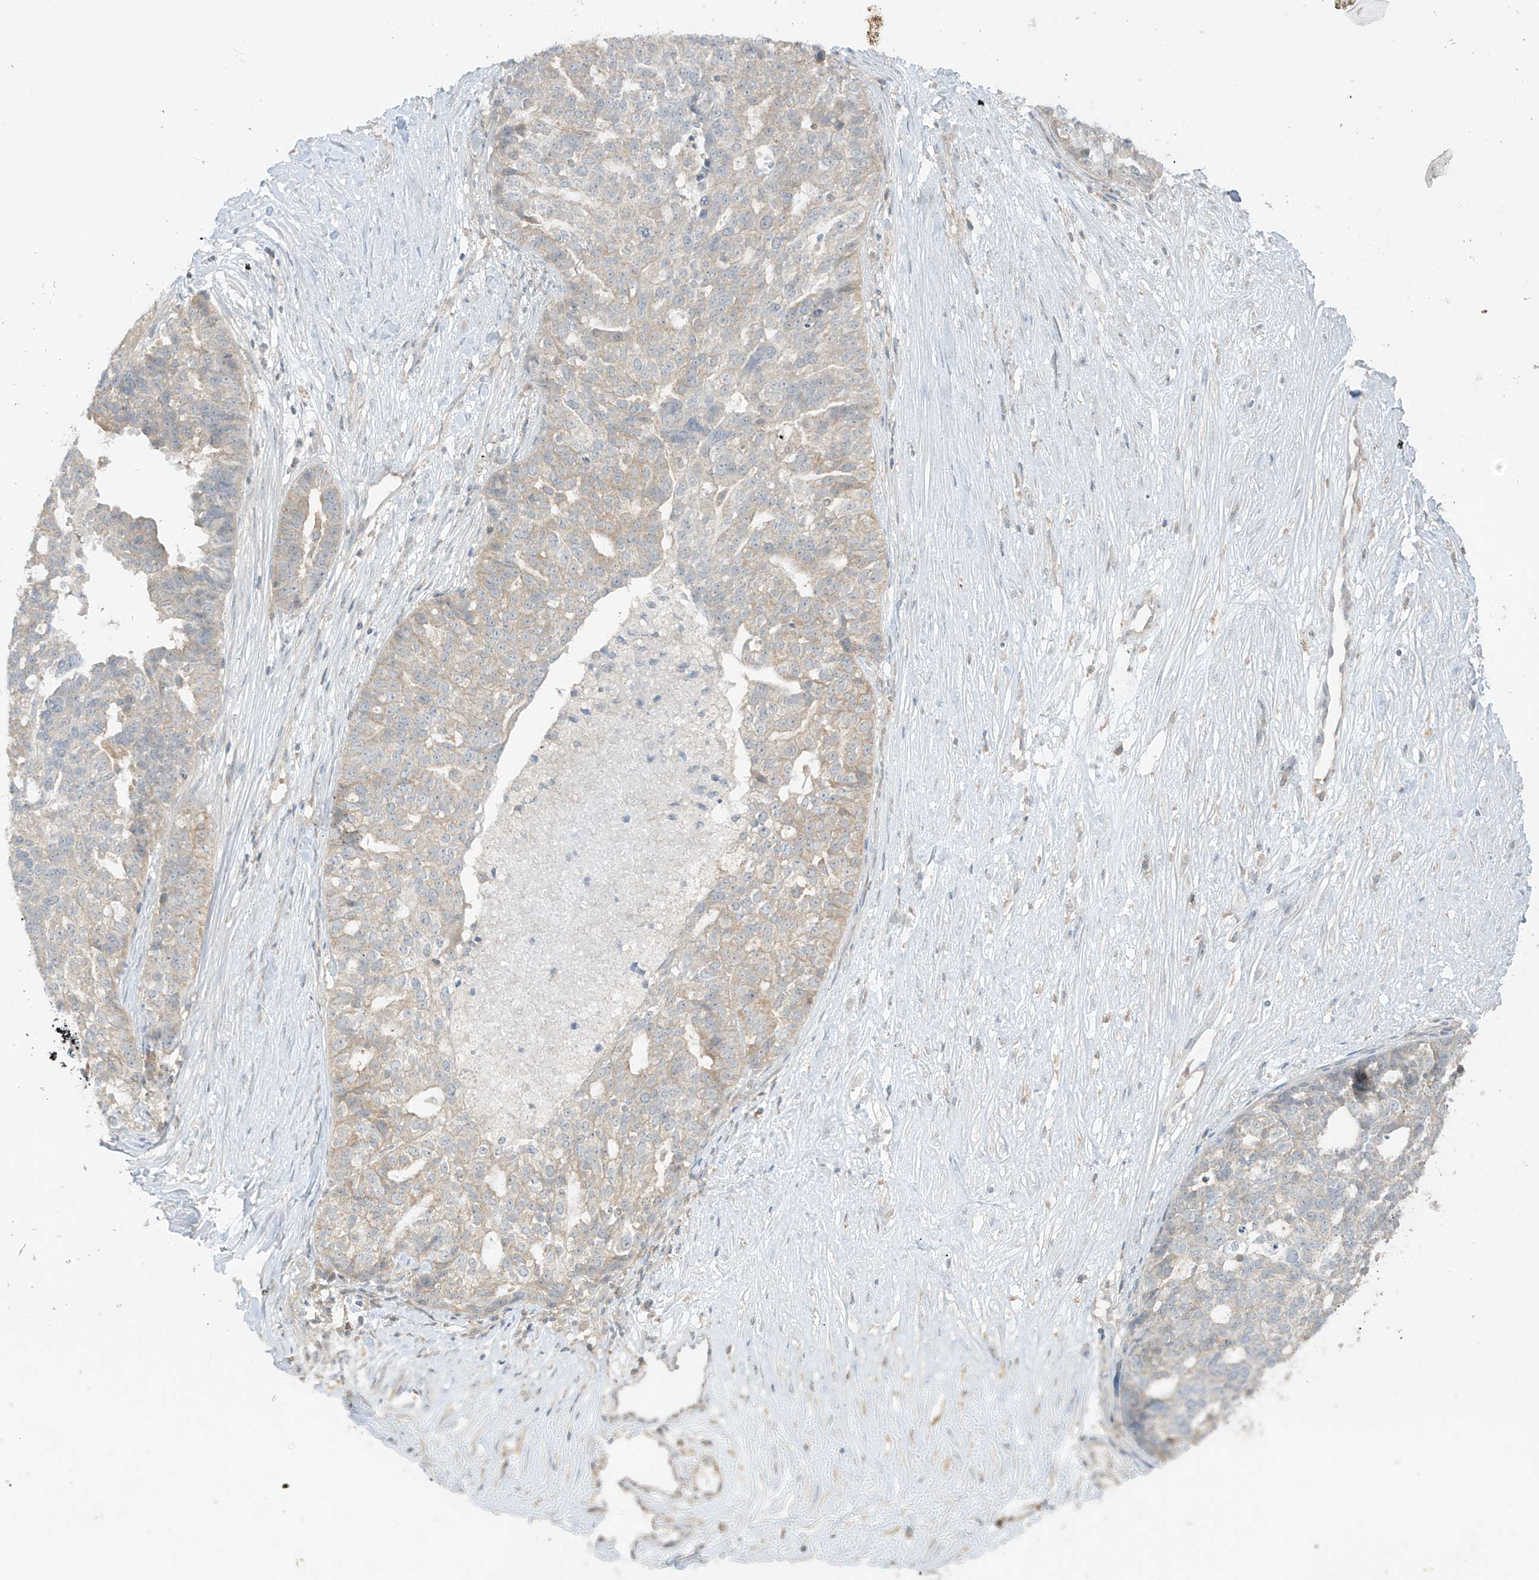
{"staining": {"intensity": "weak", "quantity": "<25%", "location": "cytoplasmic/membranous"}, "tissue": "ovarian cancer", "cell_type": "Tumor cells", "image_type": "cancer", "snomed": [{"axis": "morphology", "description": "Cystadenocarcinoma, serous, NOS"}, {"axis": "topography", "description": "Ovary"}], "caption": "The immunohistochemistry (IHC) micrograph has no significant staining in tumor cells of ovarian cancer (serous cystadenocarcinoma) tissue.", "gene": "ANGEL2", "patient": {"sex": "female", "age": 59}}